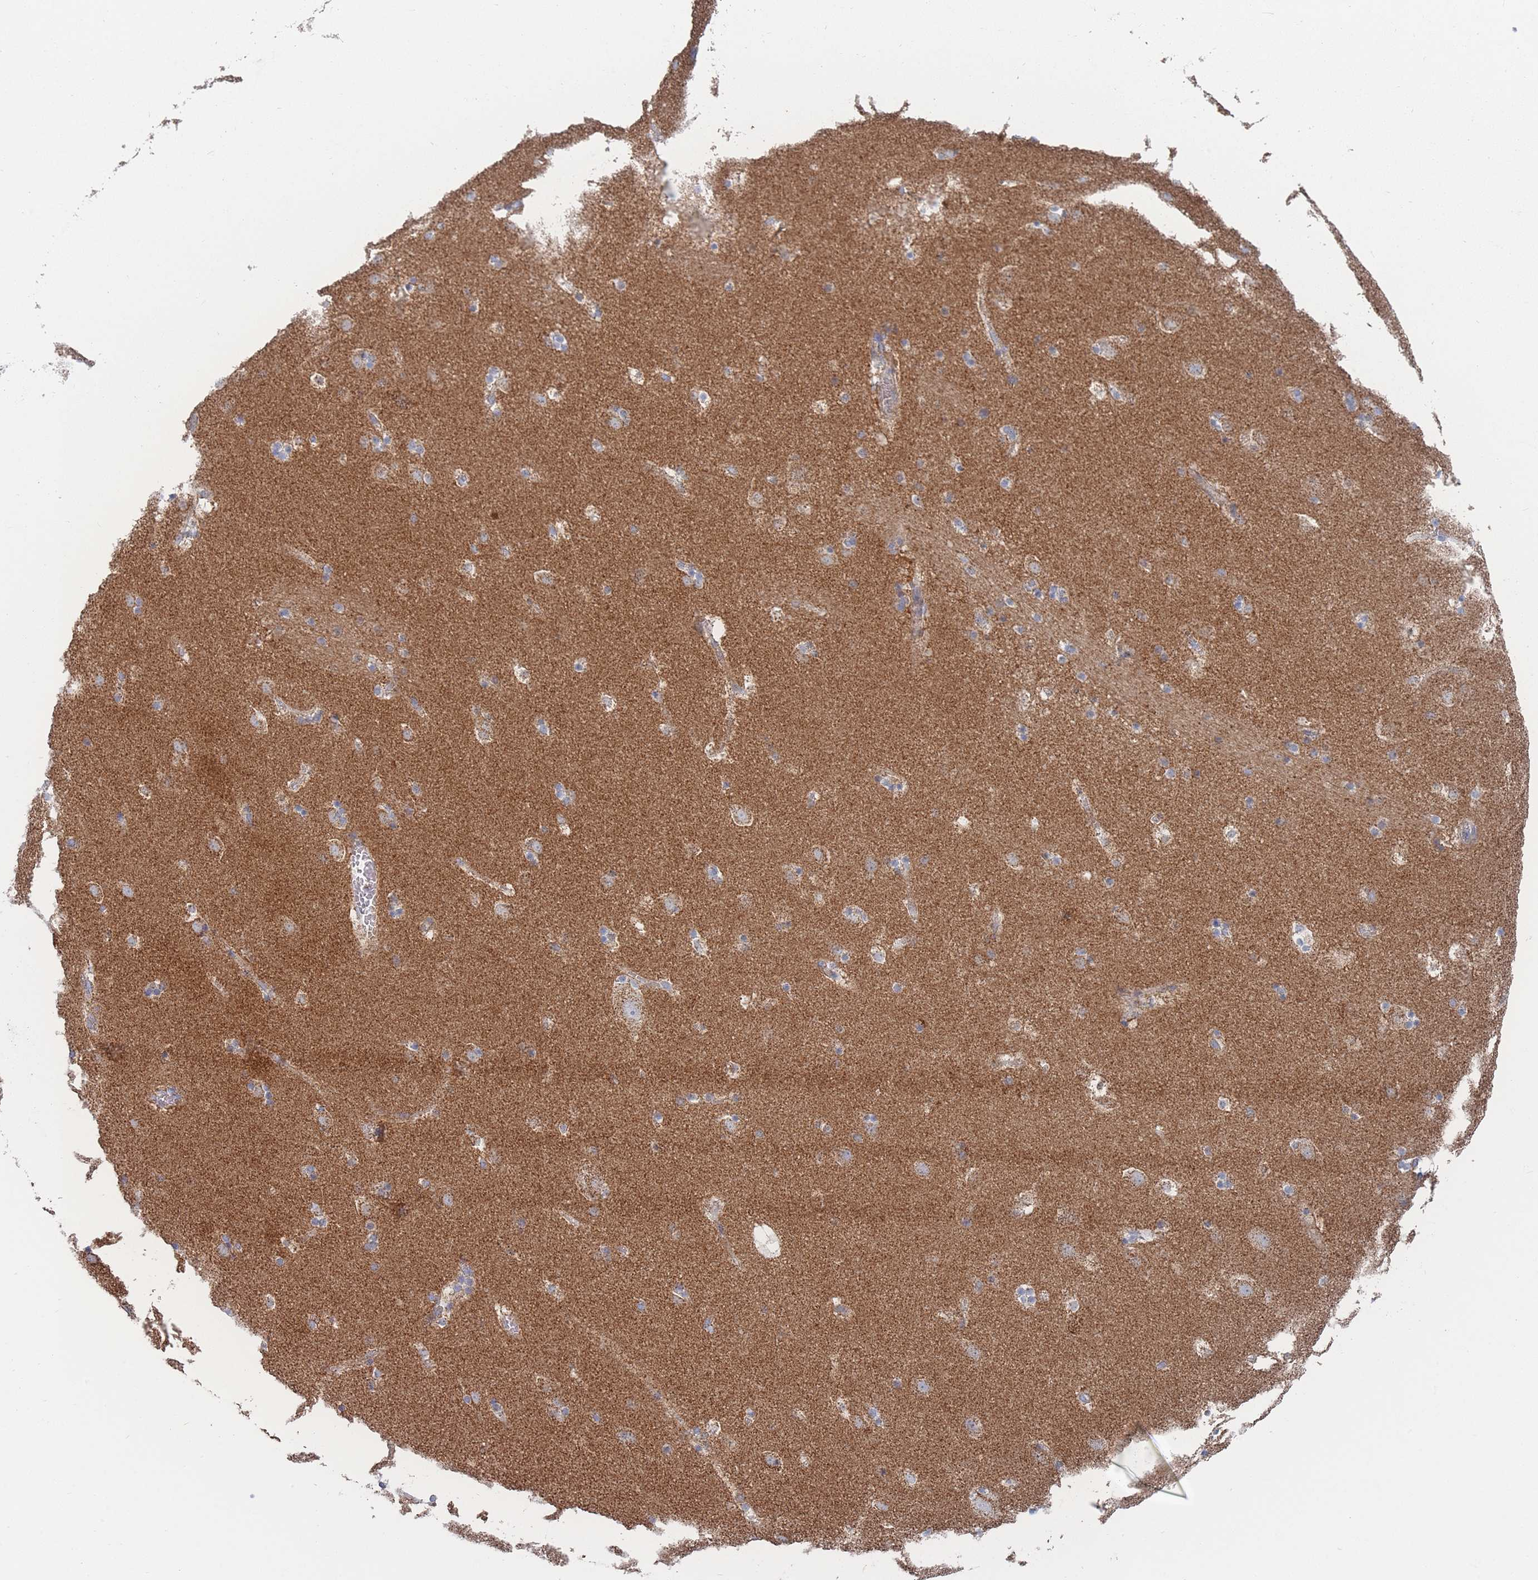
{"staining": {"intensity": "negative", "quantity": "none", "location": "none"}, "tissue": "caudate", "cell_type": "Glial cells", "image_type": "normal", "snomed": [{"axis": "morphology", "description": "Normal tissue, NOS"}, {"axis": "topography", "description": "Lateral ventricle wall"}], "caption": "High magnification brightfield microscopy of unremarkable caudate stained with DAB (brown) and counterstained with hematoxylin (blue): glial cells show no significant staining.", "gene": "IKZF4", "patient": {"sex": "male", "age": 45}}